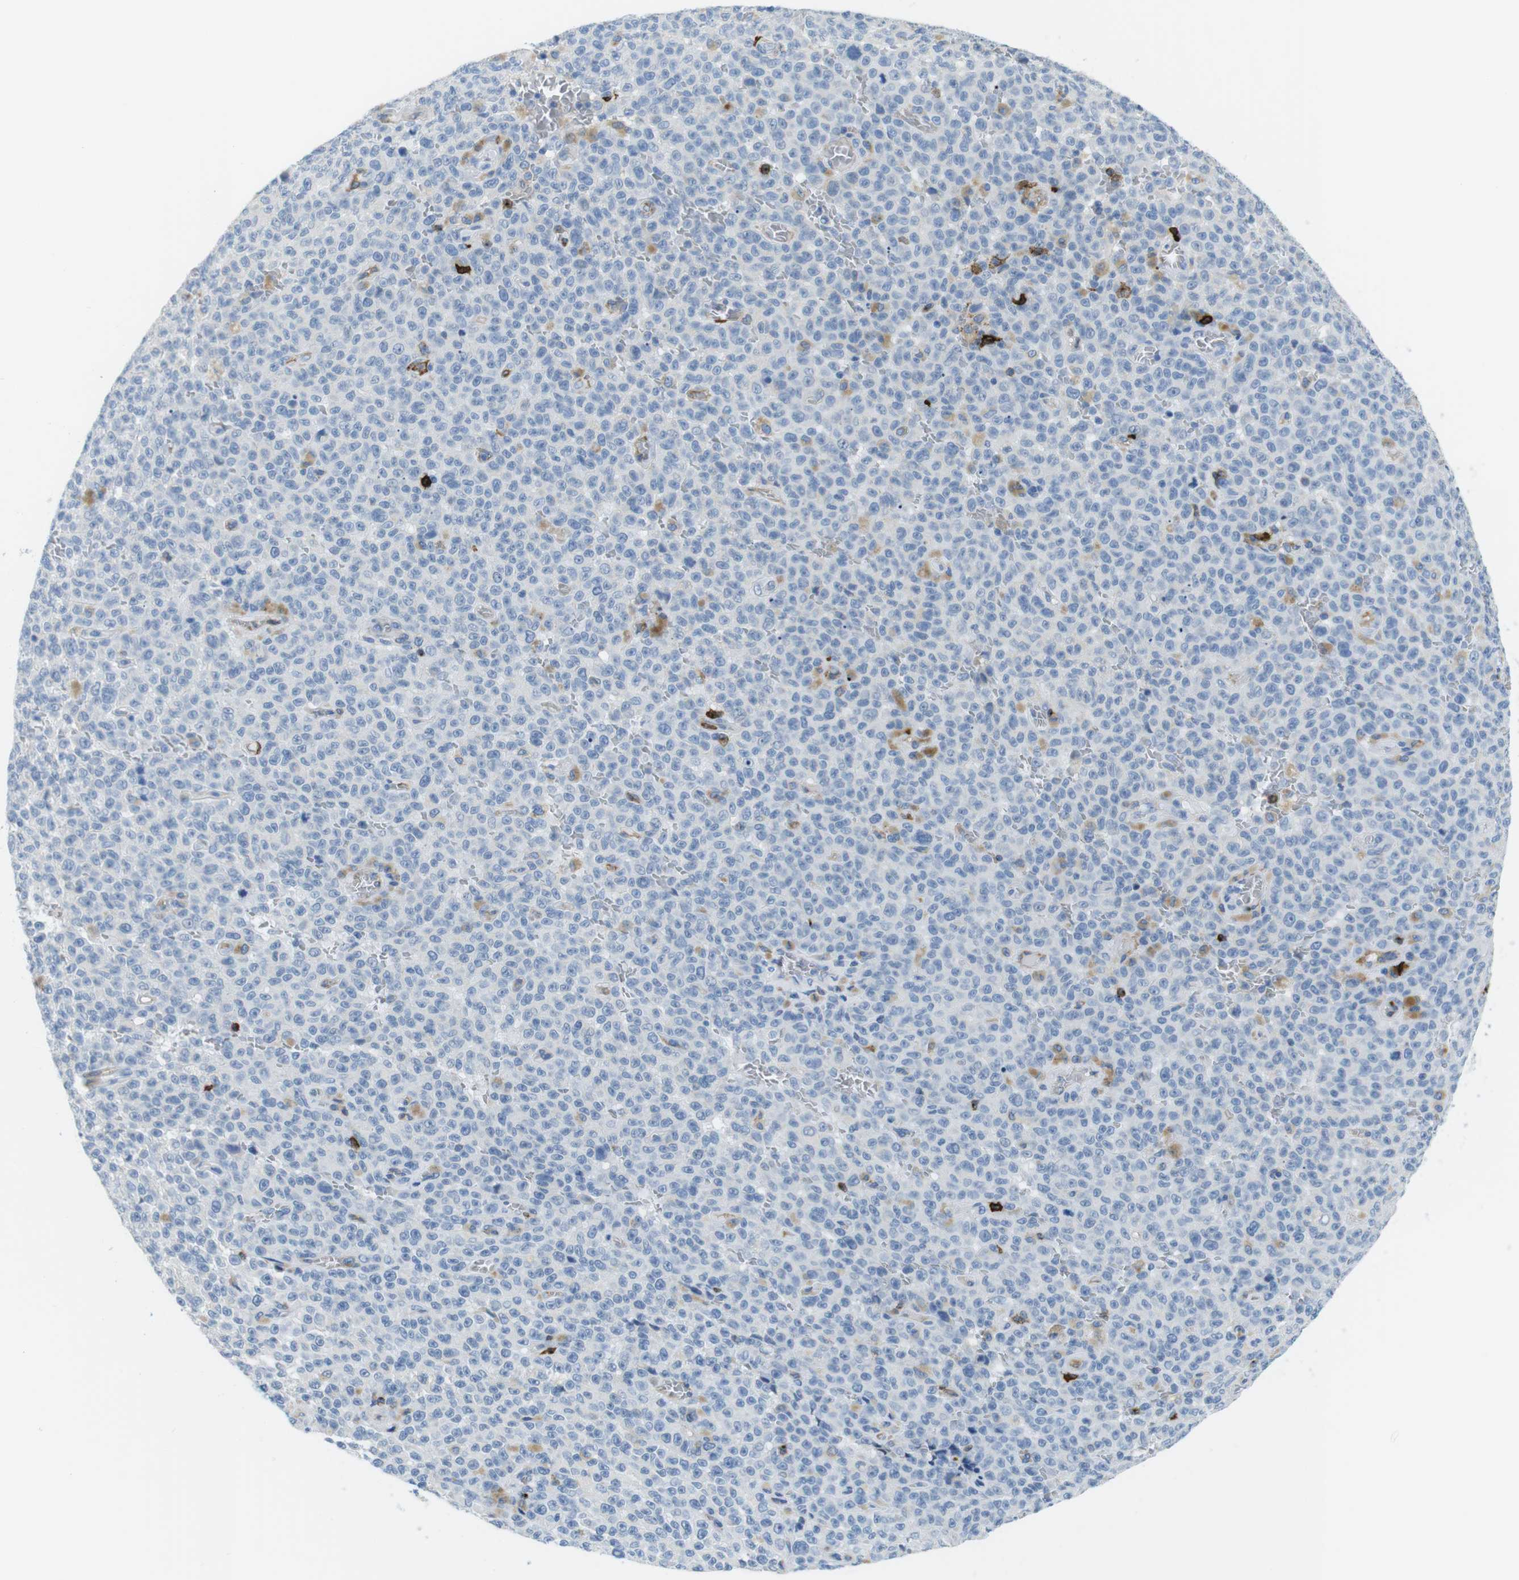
{"staining": {"intensity": "weak", "quantity": "<25%", "location": "cytoplasmic/membranous"}, "tissue": "melanoma", "cell_type": "Tumor cells", "image_type": "cancer", "snomed": [{"axis": "morphology", "description": "Malignant melanoma, NOS"}, {"axis": "topography", "description": "Skin"}], "caption": "DAB (3,3'-diaminobenzidine) immunohistochemical staining of melanoma shows no significant staining in tumor cells. (Stains: DAB immunohistochemistry (IHC) with hematoxylin counter stain, Microscopy: brightfield microscopy at high magnification).", "gene": "TNFRSF4", "patient": {"sex": "female", "age": 82}}